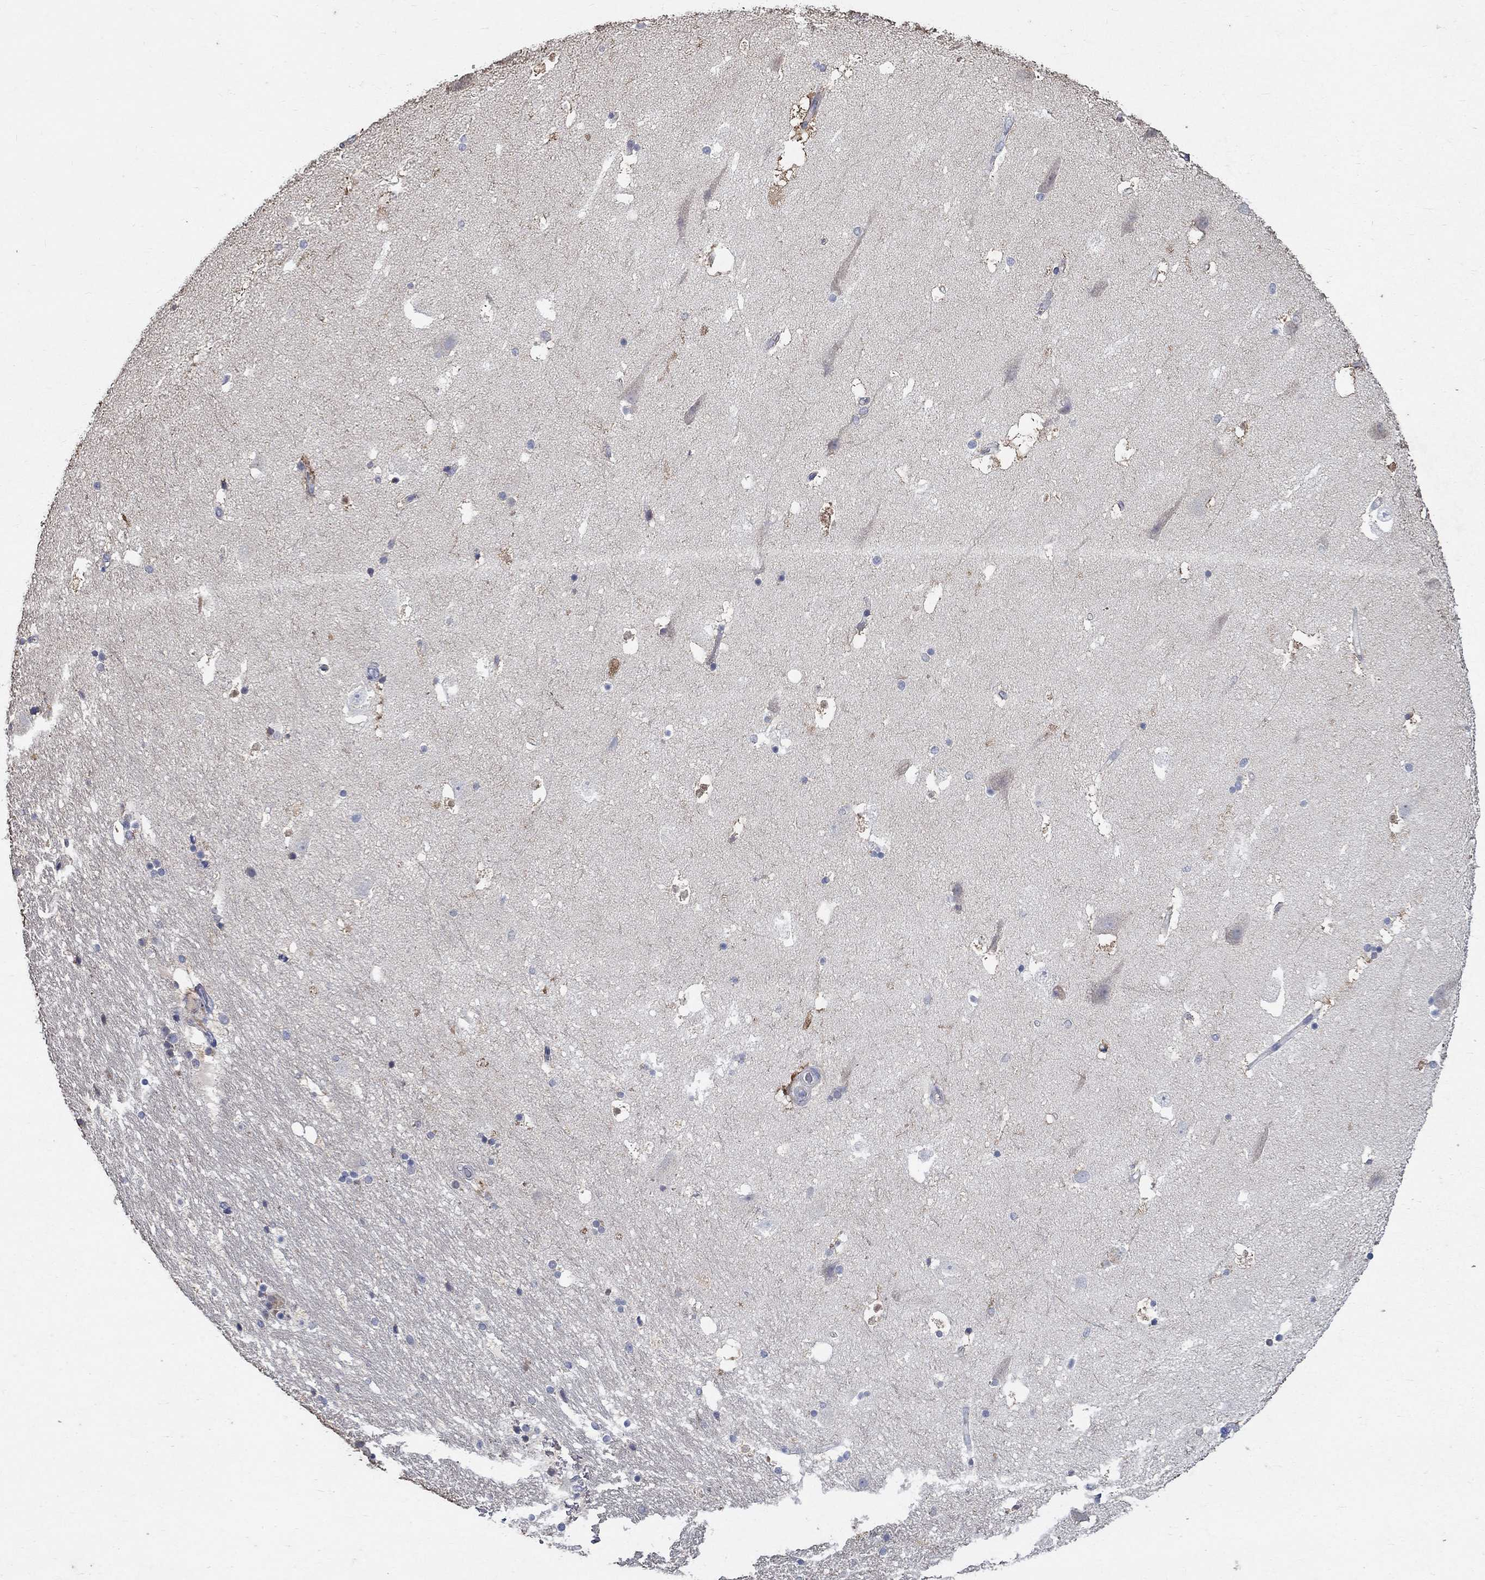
{"staining": {"intensity": "negative", "quantity": "none", "location": "none"}, "tissue": "hippocampus", "cell_type": "Glial cells", "image_type": "normal", "snomed": [{"axis": "morphology", "description": "Normal tissue, NOS"}, {"axis": "topography", "description": "Hippocampus"}], "caption": "Hippocampus stained for a protein using immunohistochemistry (IHC) exhibits no positivity glial cells.", "gene": "PROZ", "patient": {"sex": "male", "age": 51}}